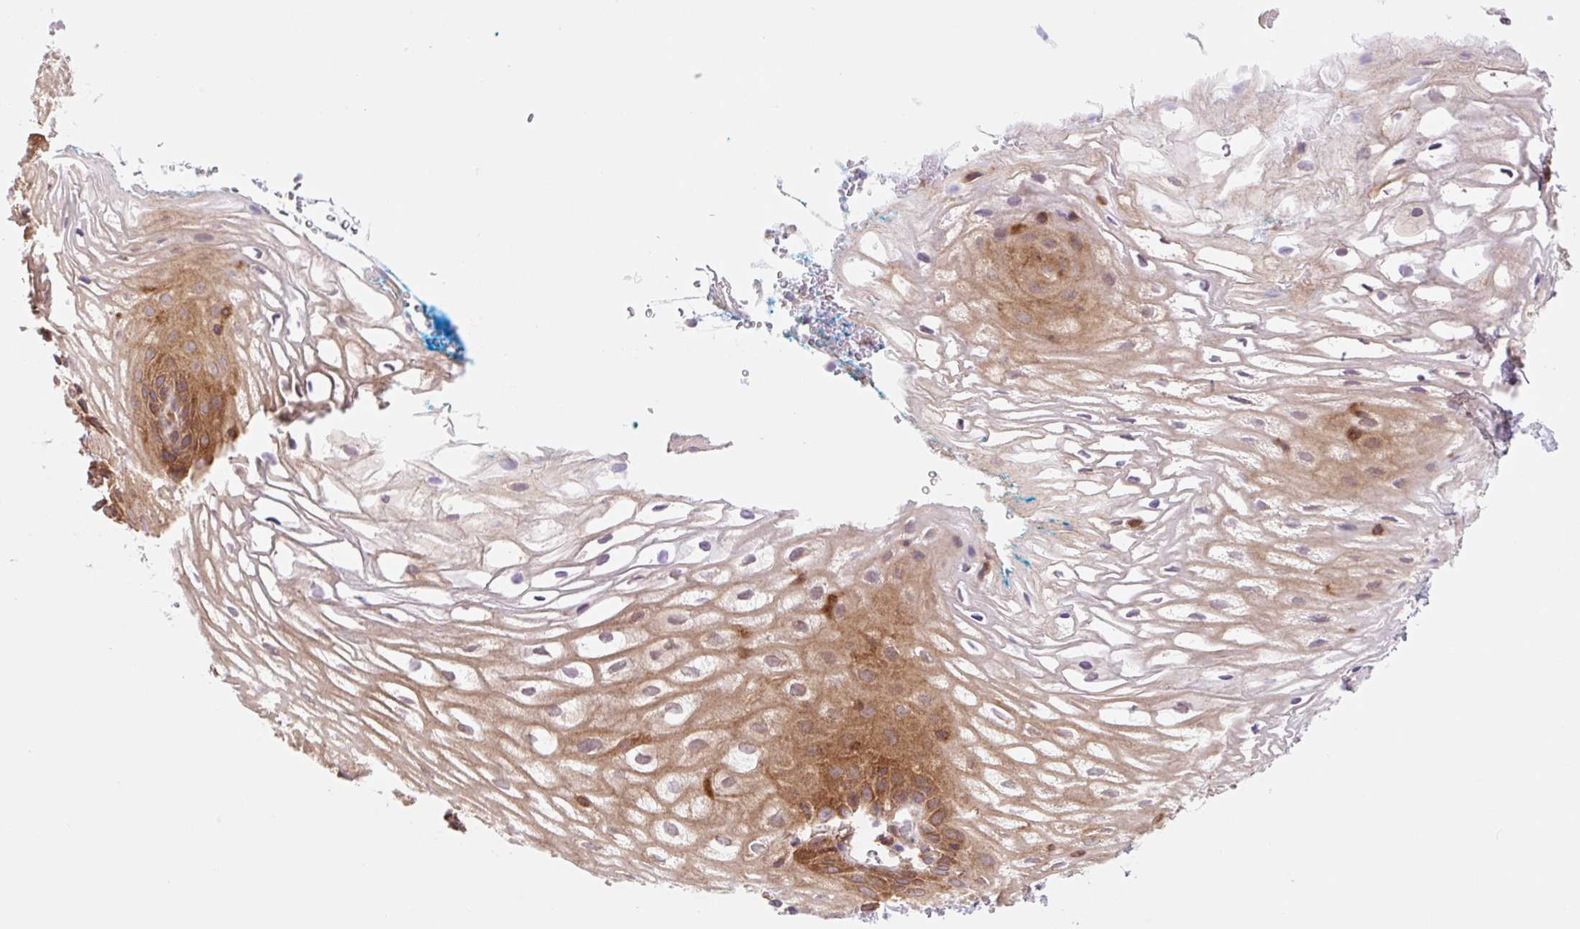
{"staining": {"intensity": "strong", "quantity": ">75%", "location": "cytoplasmic/membranous"}, "tissue": "vagina", "cell_type": "Squamous epithelial cells", "image_type": "normal", "snomed": [{"axis": "morphology", "description": "Normal tissue, NOS"}, {"axis": "morphology", "description": "Adenocarcinoma, NOS"}, {"axis": "topography", "description": "Rectum"}, {"axis": "topography", "description": "Vagina"}, {"axis": "topography", "description": "Peripheral nerve tissue"}], "caption": "Squamous epithelial cells show high levels of strong cytoplasmic/membranous staining in about >75% of cells in benign vagina.", "gene": "VPS4A", "patient": {"sex": "female", "age": 71}}